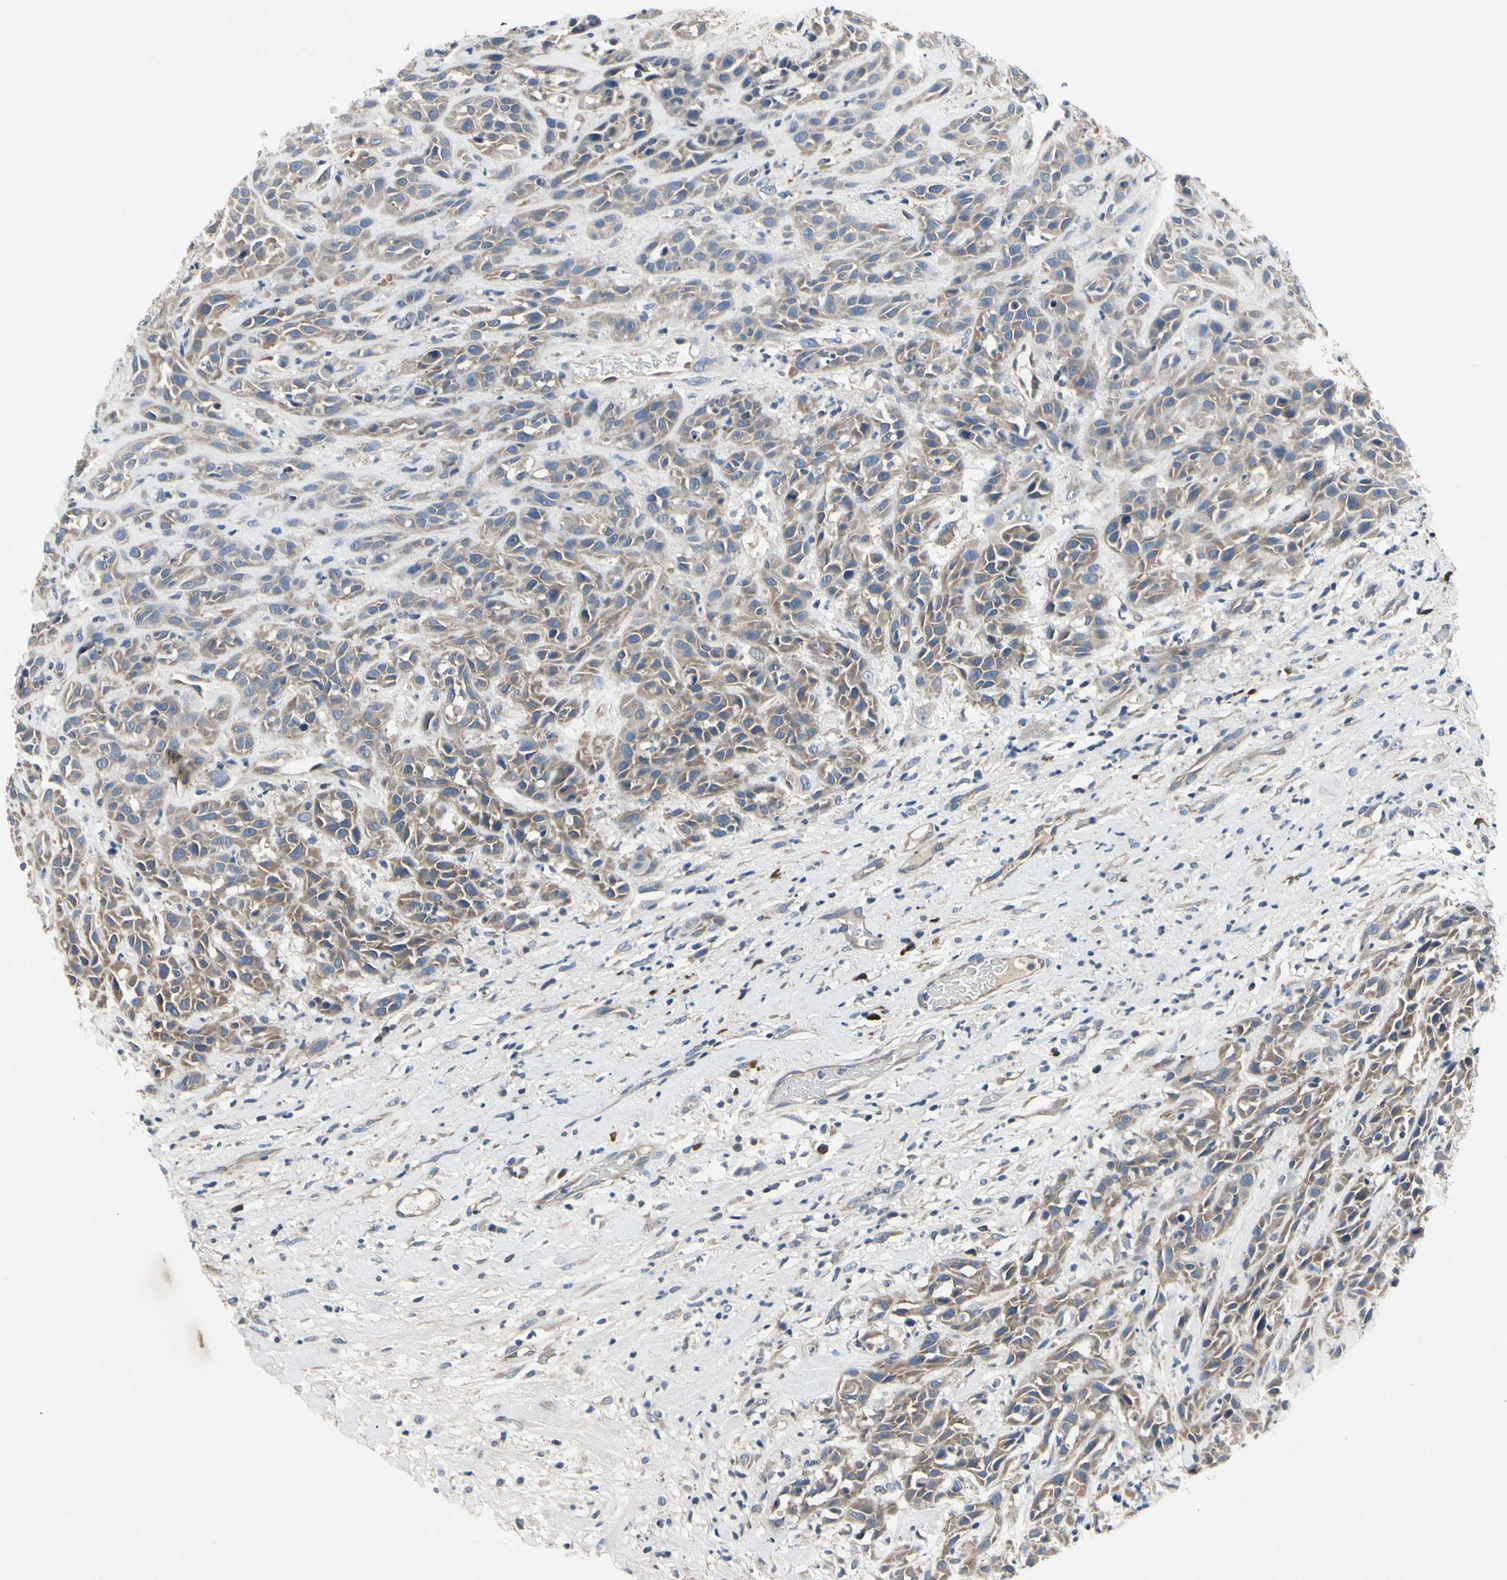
{"staining": {"intensity": "moderate", "quantity": ">75%", "location": "cytoplasmic/membranous"}, "tissue": "head and neck cancer", "cell_type": "Tumor cells", "image_type": "cancer", "snomed": [{"axis": "morphology", "description": "Normal tissue, NOS"}, {"axis": "morphology", "description": "Squamous cell carcinoma, NOS"}, {"axis": "topography", "description": "Cartilage tissue"}, {"axis": "topography", "description": "Head-Neck"}], "caption": "A histopathology image of head and neck cancer stained for a protein exhibits moderate cytoplasmic/membranous brown staining in tumor cells.", "gene": "SELENOK", "patient": {"sex": "male", "age": 62}}